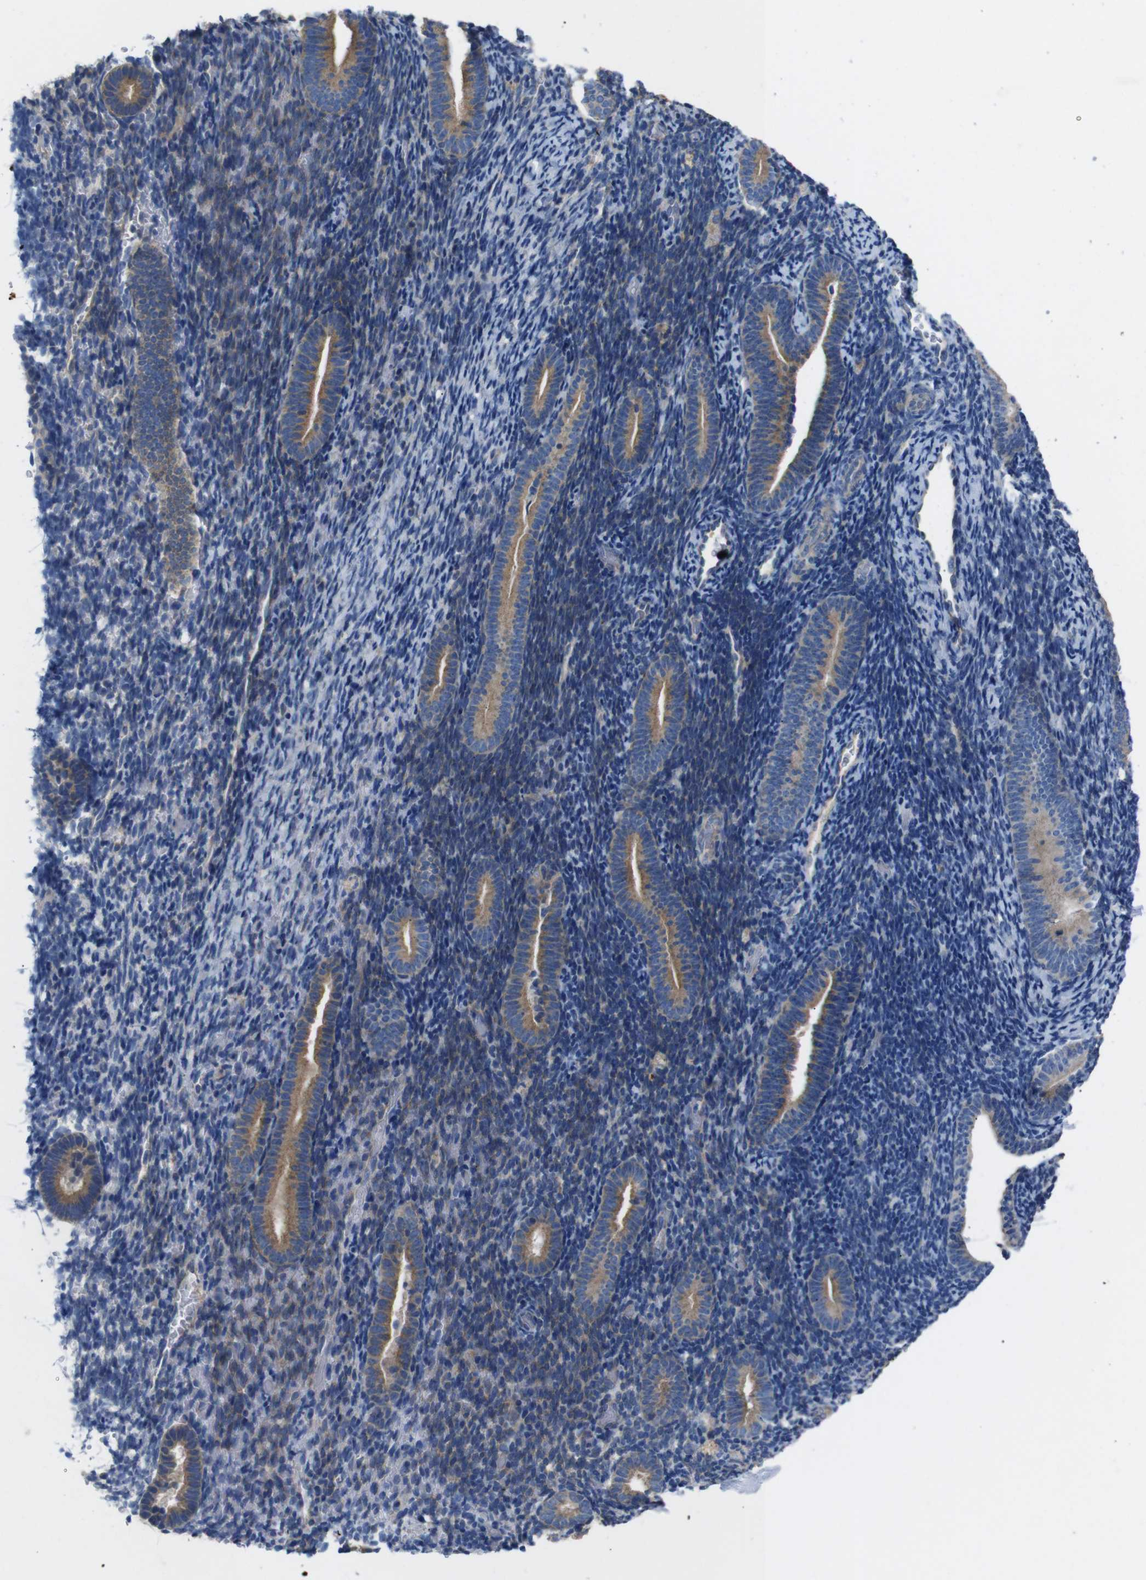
{"staining": {"intensity": "weak", "quantity": "<25%", "location": "cytoplasmic/membranous"}, "tissue": "endometrium", "cell_type": "Cells in endometrial stroma", "image_type": "normal", "snomed": [{"axis": "morphology", "description": "Normal tissue, NOS"}, {"axis": "topography", "description": "Endometrium"}], "caption": "DAB (3,3'-diaminobenzidine) immunohistochemical staining of normal human endometrium displays no significant expression in cells in endometrial stroma.", "gene": "DCP1A", "patient": {"sex": "female", "age": 51}}